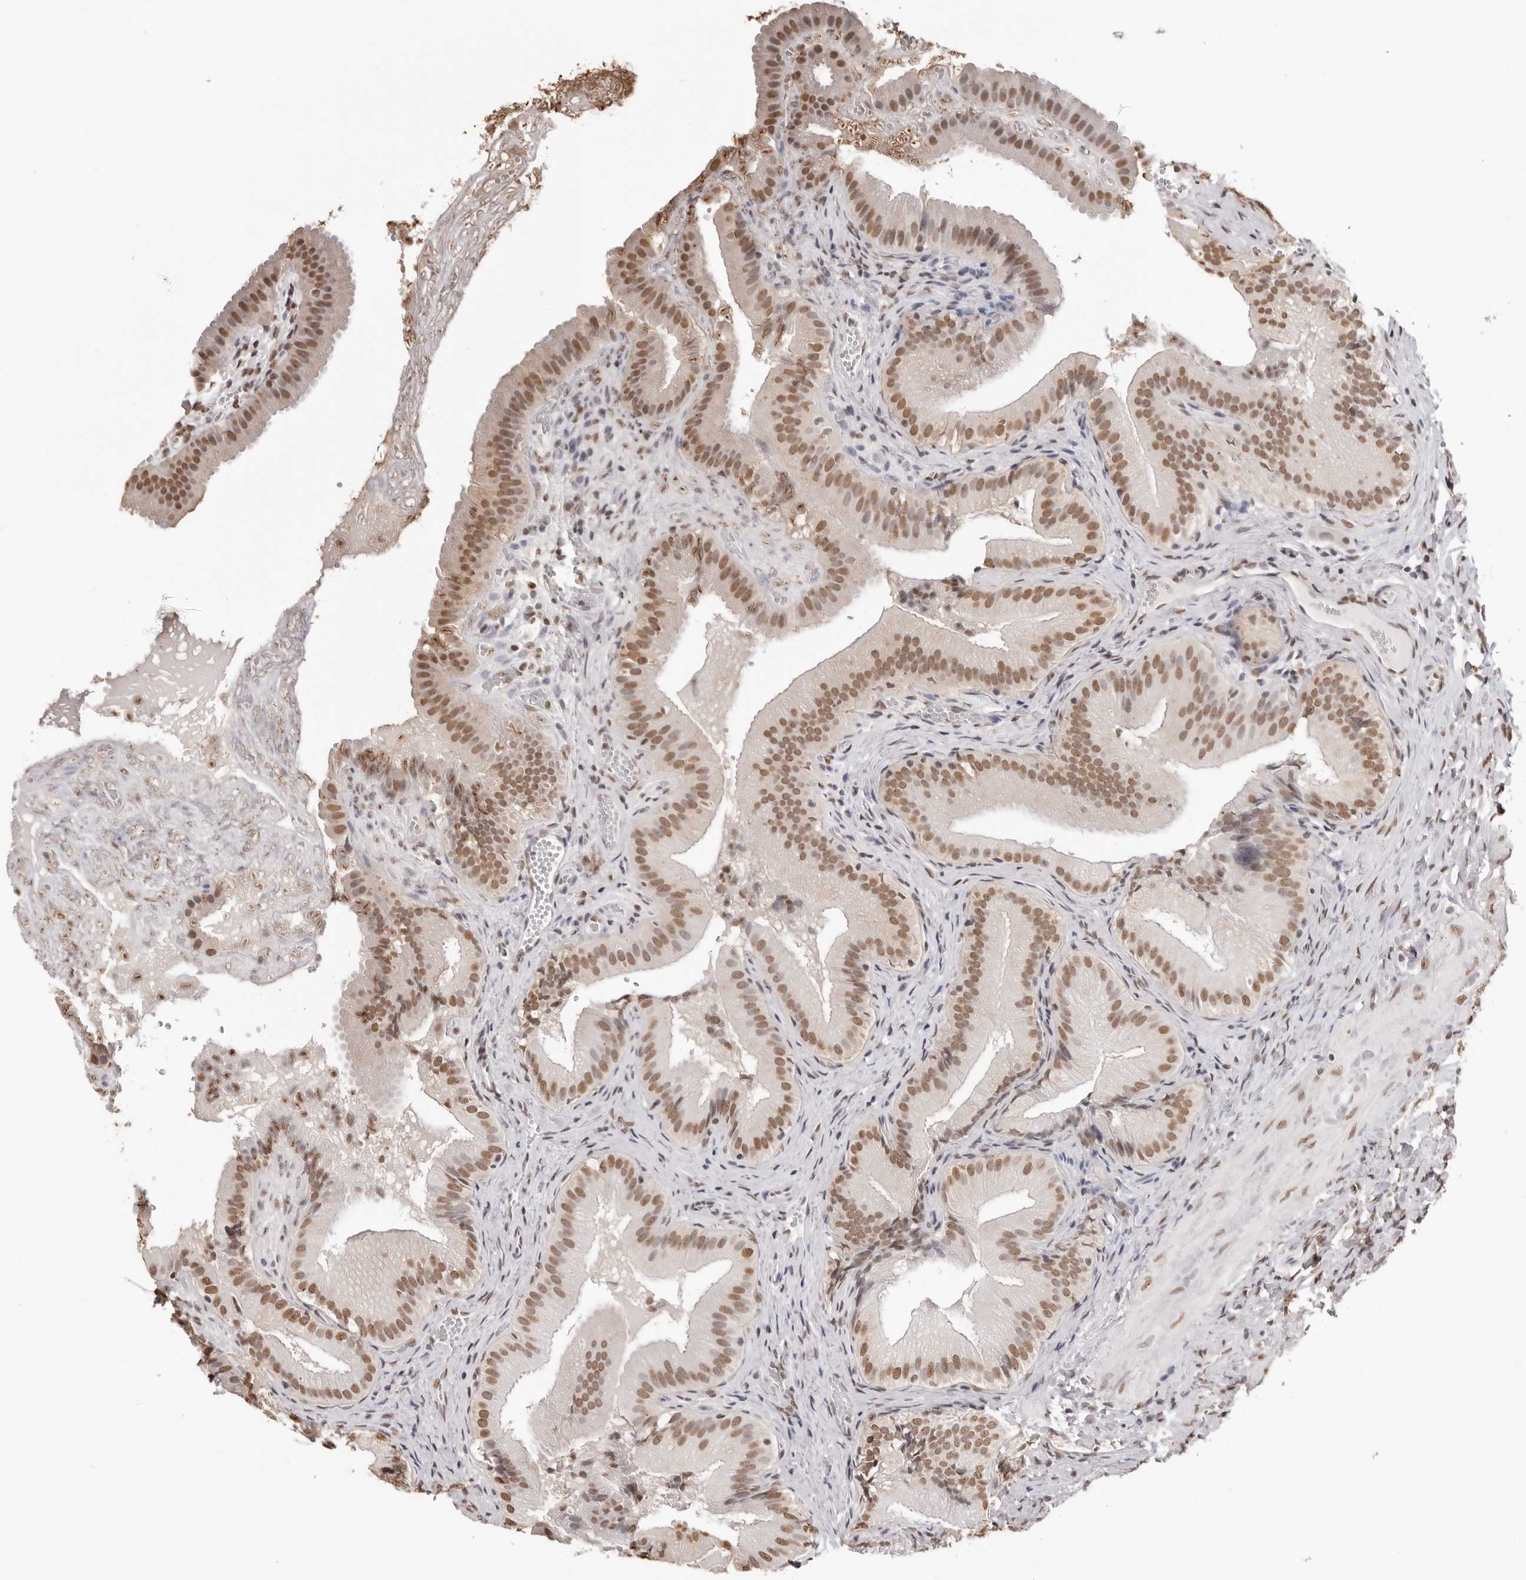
{"staining": {"intensity": "moderate", "quantity": ">75%", "location": "nuclear"}, "tissue": "gallbladder", "cell_type": "Glandular cells", "image_type": "normal", "snomed": [{"axis": "morphology", "description": "Normal tissue, NOS"}, {"axis": "topography", "description": "Gallbladder"}], "caption": "The immunohistochemical stain labels moderate nuclear staining in glandular cells of normal gallbladder.", "gene": "OLIG3", "patient": {"sex": "female", "age": 30}}